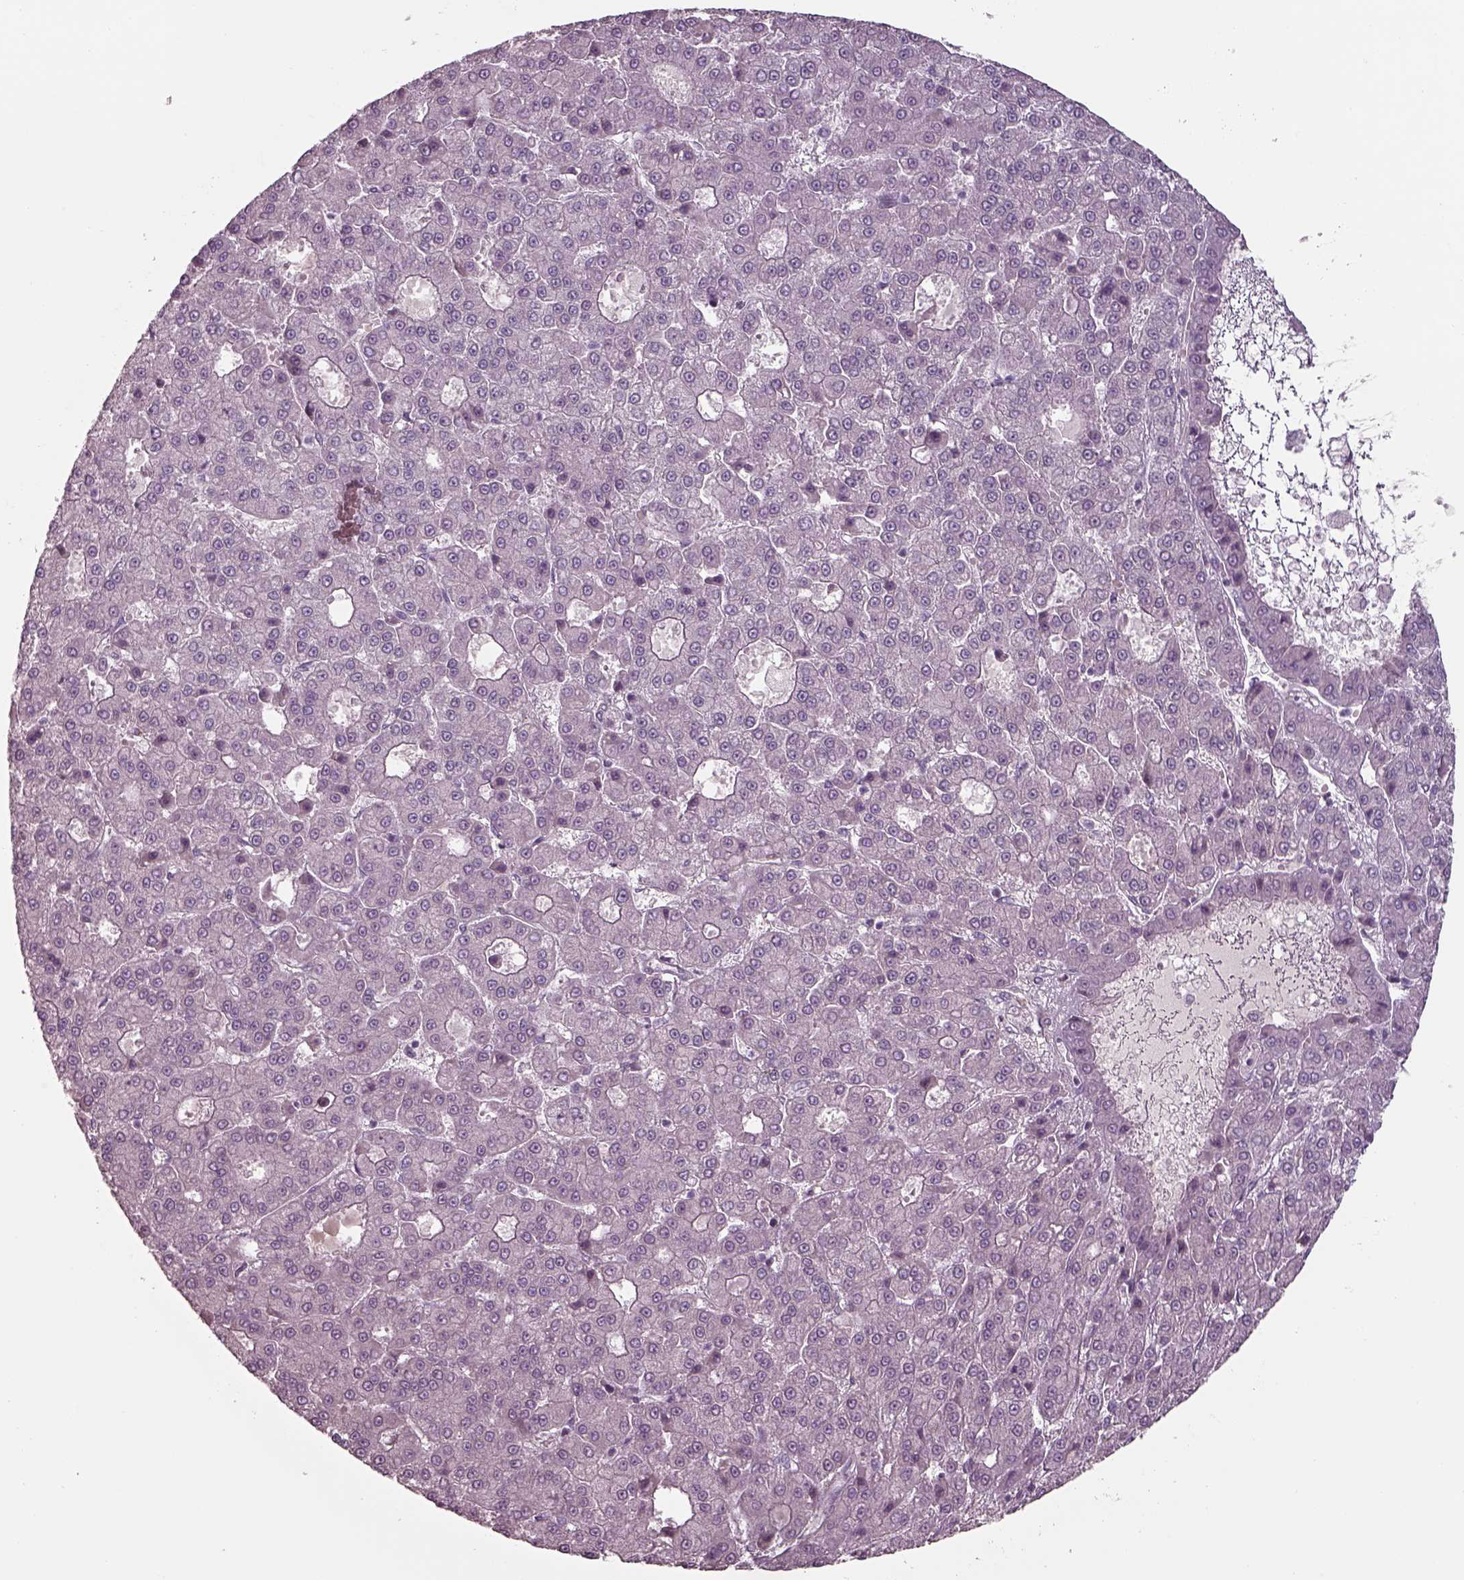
{"staining": {"intensity": "negative", "quantity": "none", "location": "none"}, "tissue": "liver cancer", "cell_type": "Tumor cells", "image_type": "cancer", "snomed": [{"axis": "morphology", "description": "Carcinoma, Hepatocellular, NOS"}, {"axis": "topography", "description": "Liver"}], "caption": "Photomicrograph shows no protein expression in tumor cells of liver cancer tissue. Nuclei are stained in blue.", "gene": "SEPTIN14", "patient": {"sex": "male", "age": 70}}